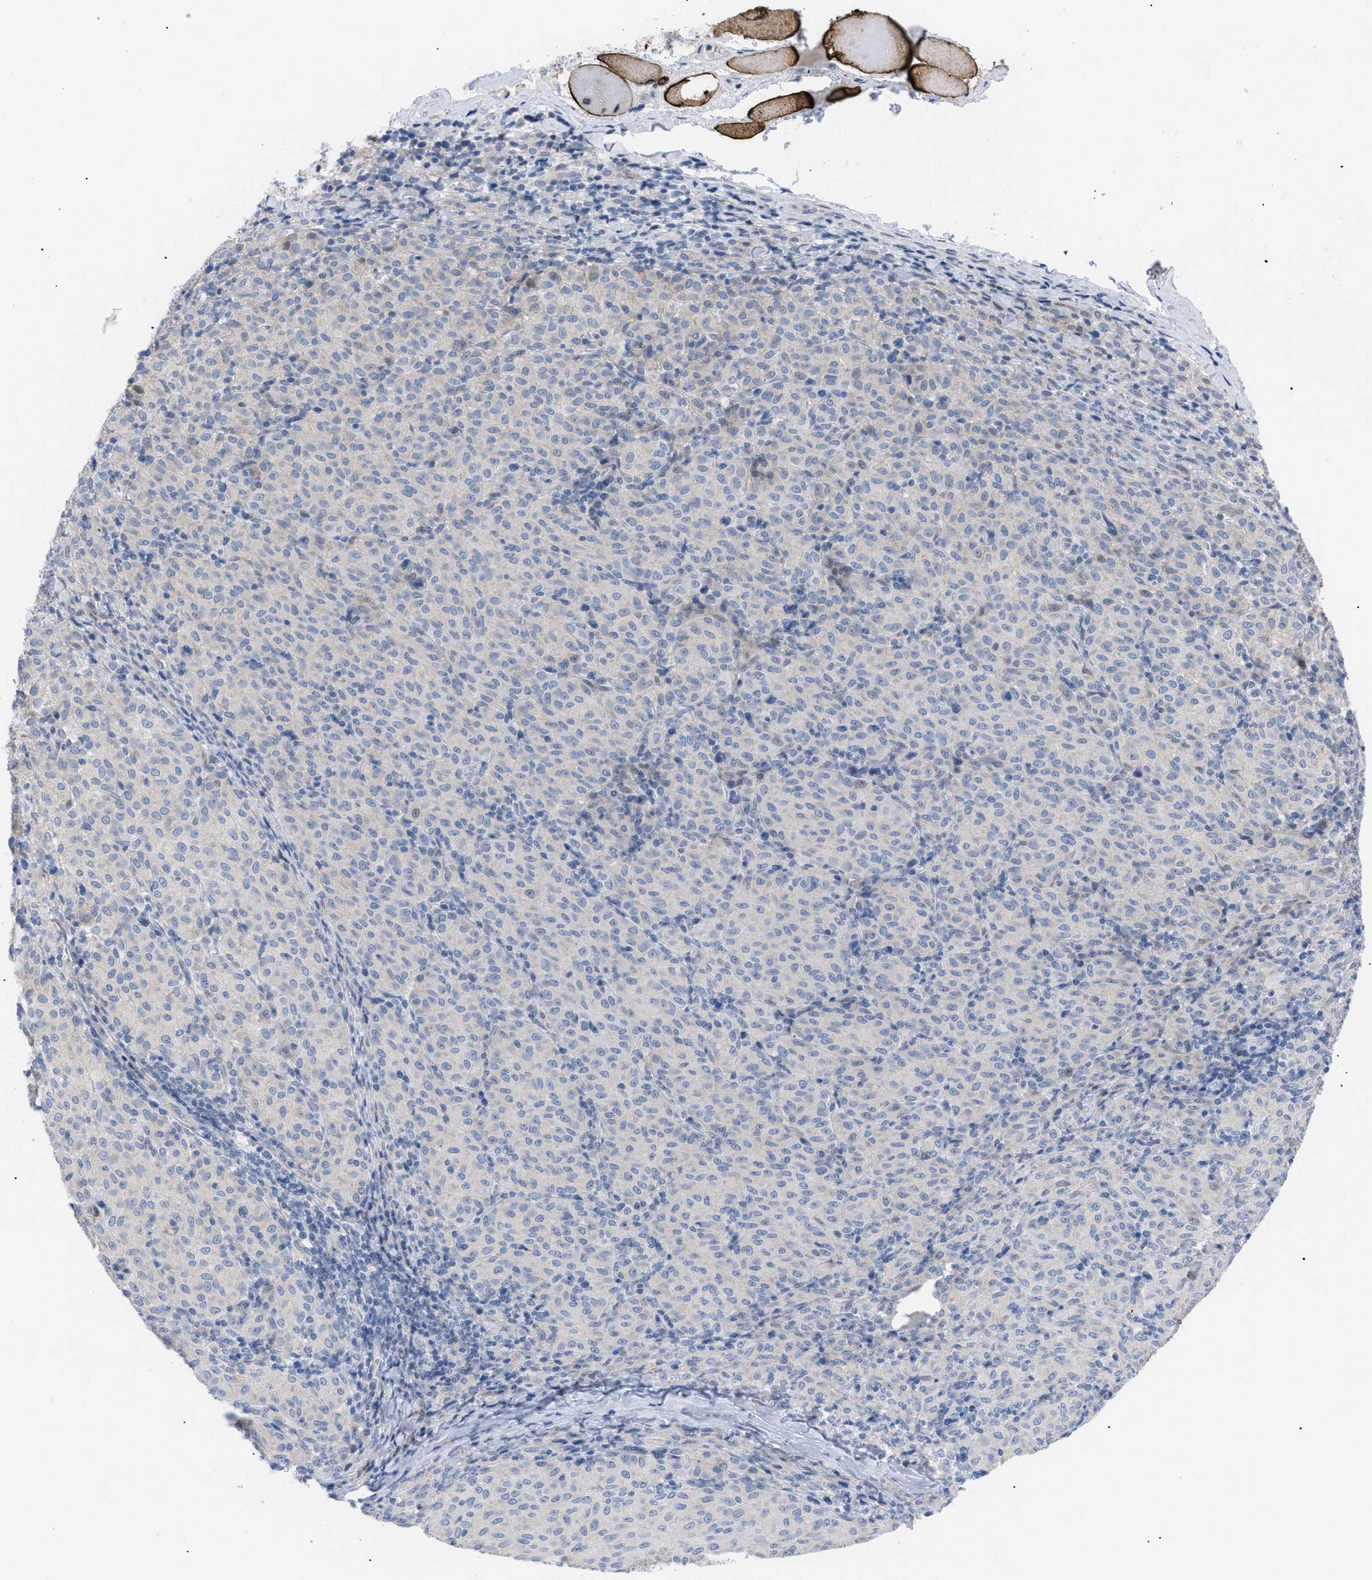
{"staining": {"intensity": "negative", "quantity": "none", "location": "none"}, "tissue": "melanoma", "cell_type": "Tumor cells", "image_type": "cancer", "snomed": [{"axis": "morphology", "description": "Malignant melanoma, NOS"}, {"axis": "topography", "description": "Skin"}], "caption": "Immunohistochemistry micrograph of human malignant melanoma stained for a protein (brown), which demonstrates no staining in tumor cells.", "gene": "CAV3", "patient": {"sex": "female", "age": 72}}